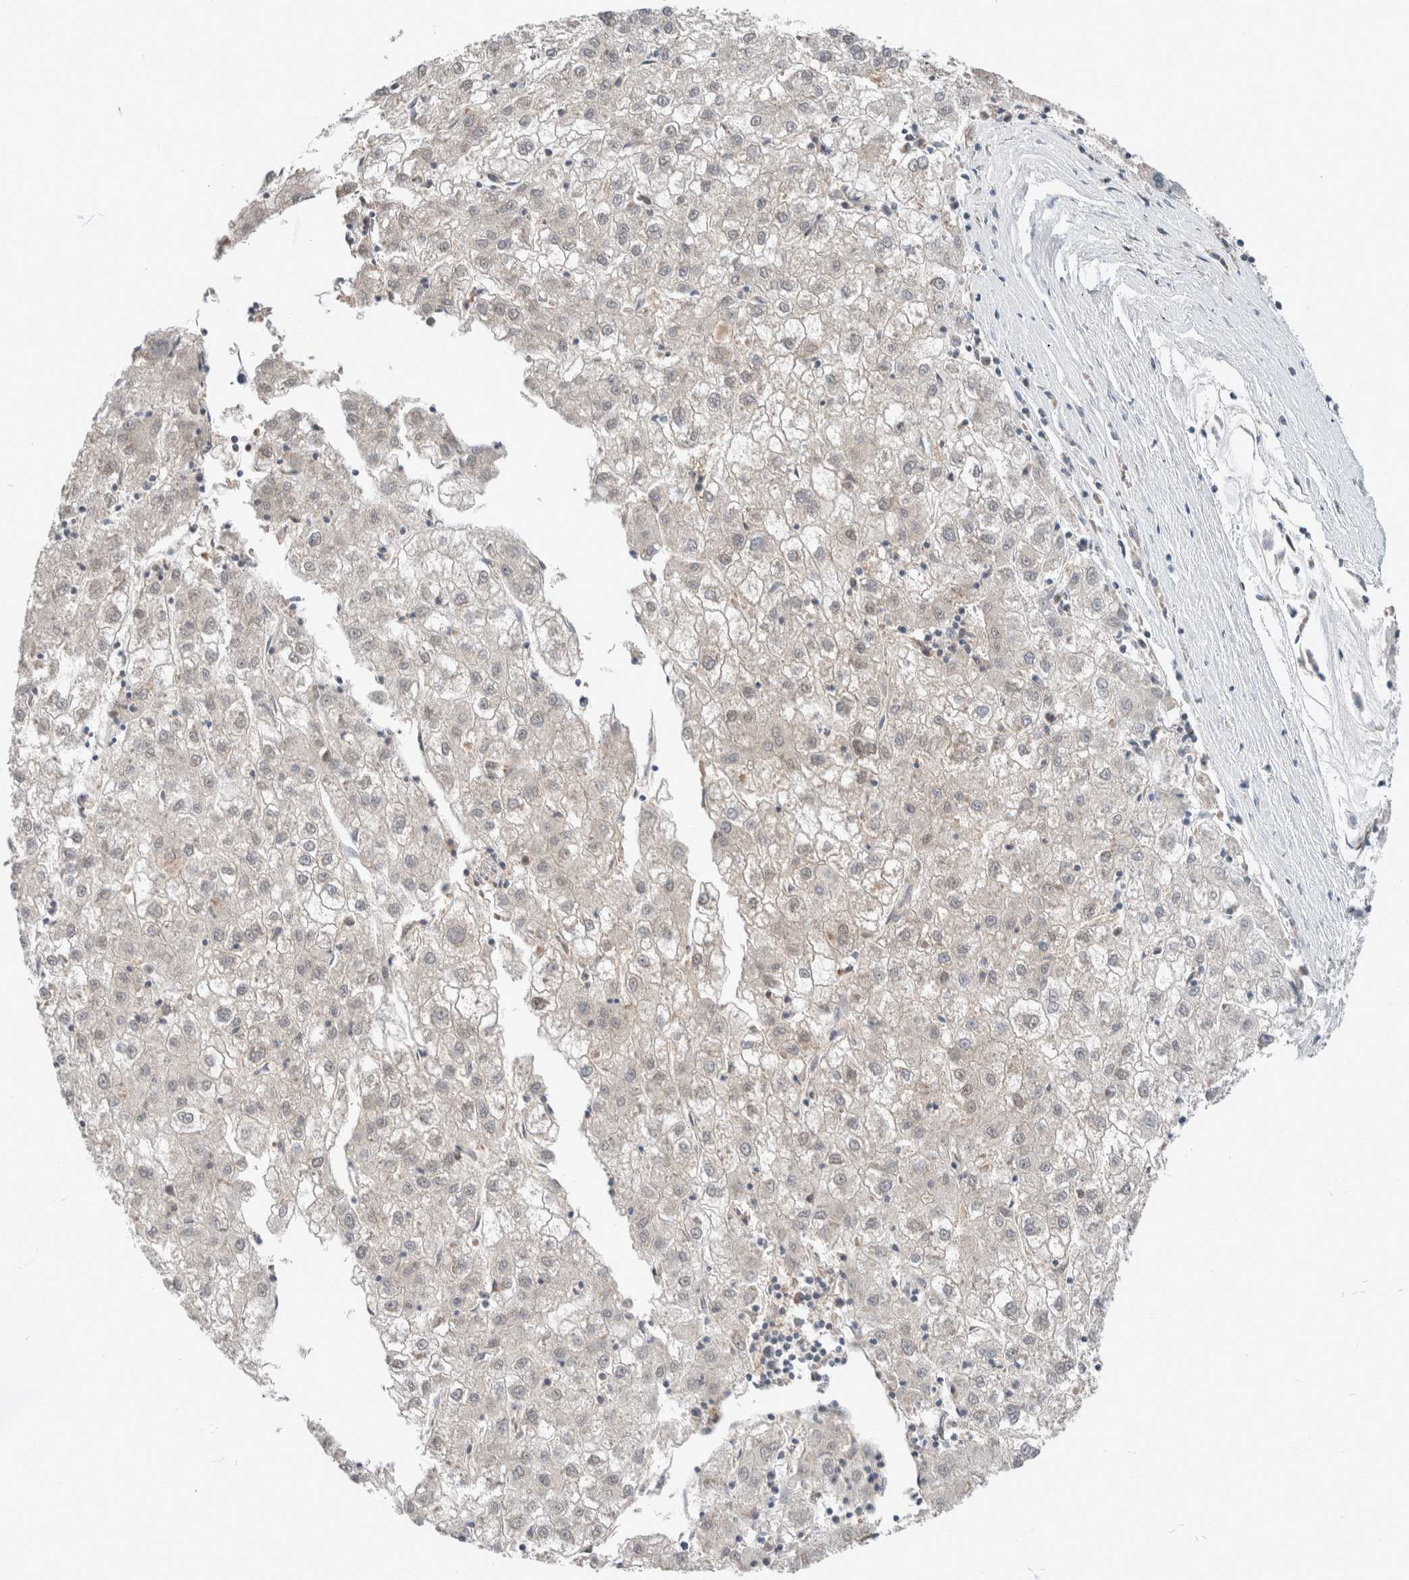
{"staining": {"intensity": "weak", "quantity": "<25%", "location": "nuclear"}, "tissue": "liver cancer", "cell_type": "Tumor cells", "image_type": "cancer", "snomed": [{"axis": "morphology", "description": "Carcinoma, Hepatocellular, NOS"}, {"axis": "topography", "description": "Liver"}], "caption": "DAB (3,3'-diaminobenzidine) immunohistochemical staining of liver cancer exhibits no significant staining in tumor cells.", "gene": "XPNPEP1", "patient": {"sex": "male", "age": 72}}